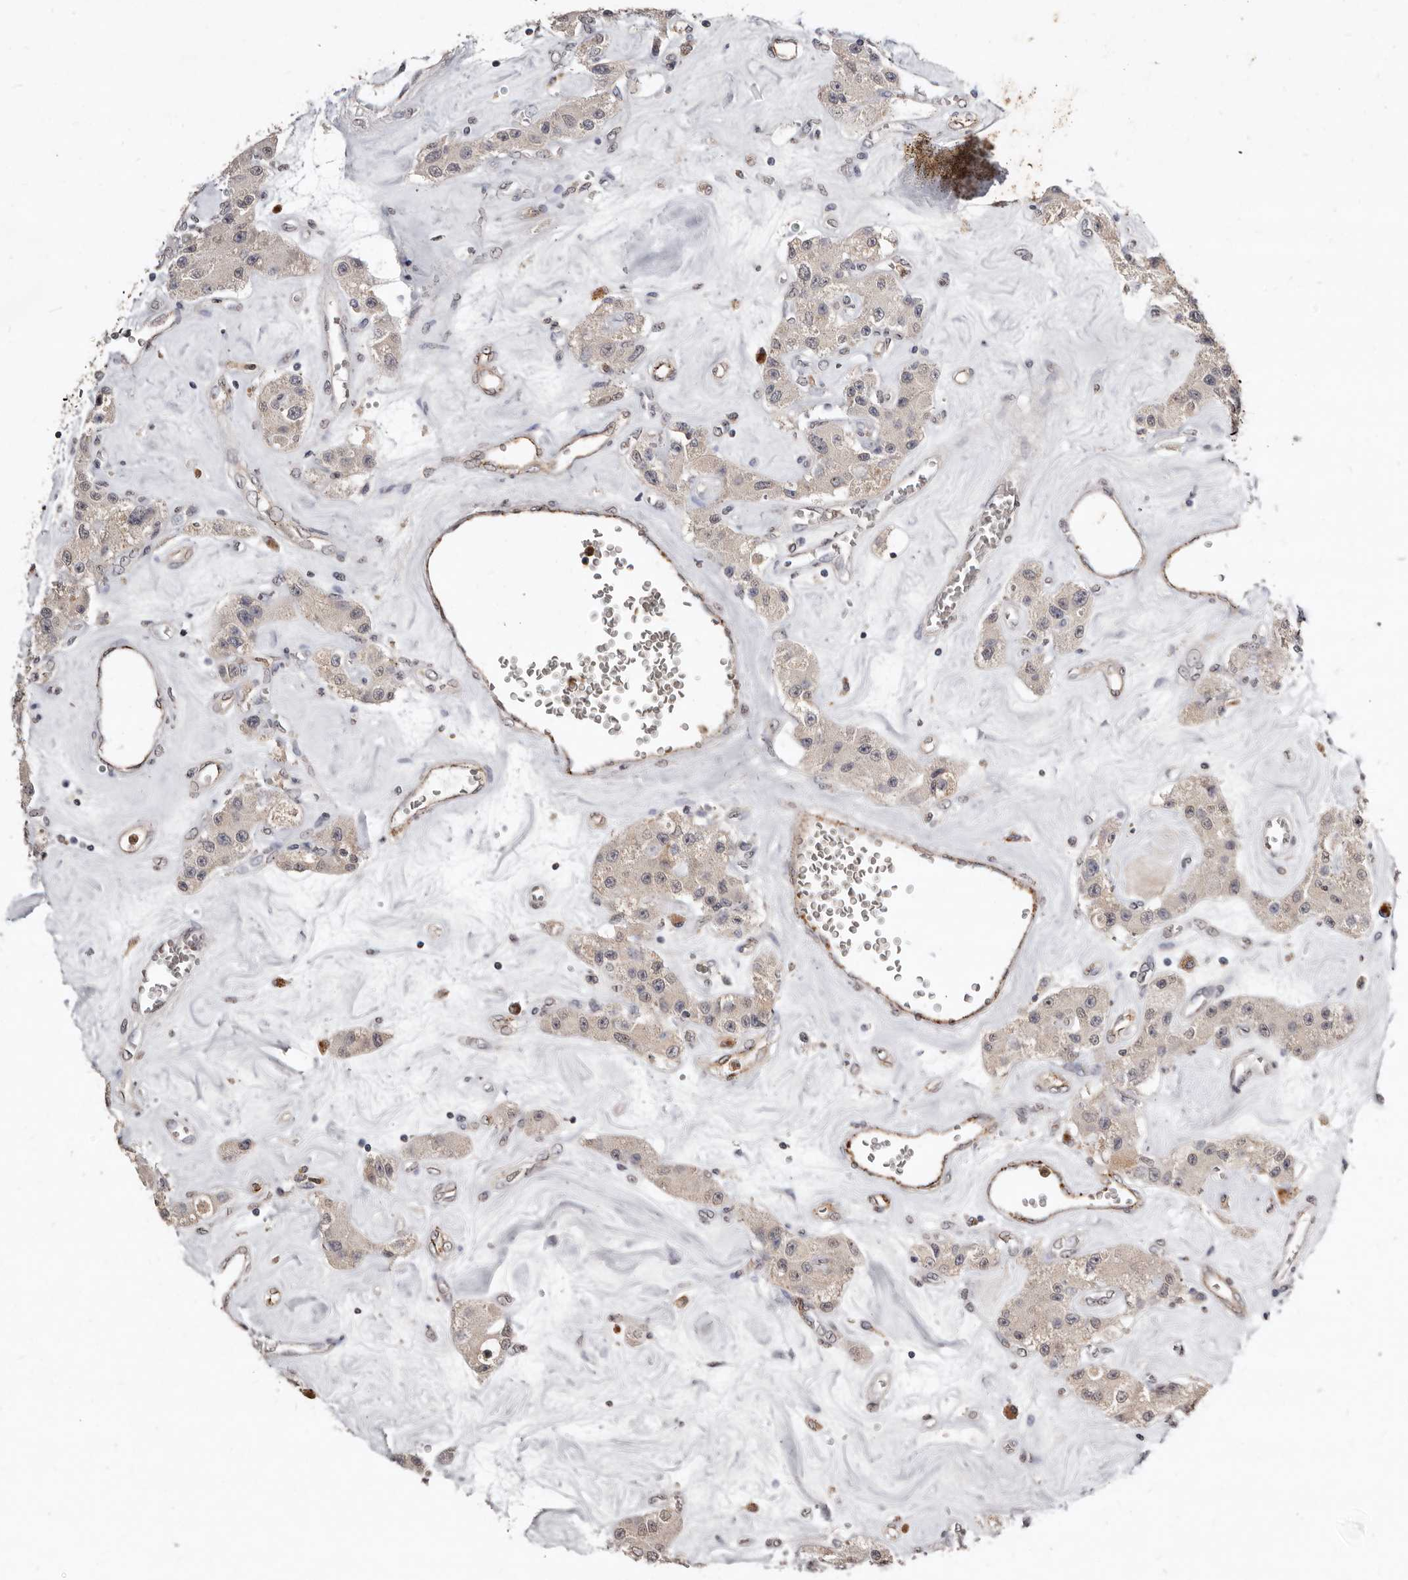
{"staining": {"intensity": "negative", "quantity": "none", "location": "none"}, "tissue": "carcinoid", "cell_type": "Tumor cells", "image_type": "cancer", "snomed": [{"axis": "morphology", "description": "Carcinoid, malignant, NOS"}, {"axis": "topography", "description": "Pancreas"}], "caption": "Immunohistochemical staining of carcinoid displays no significant expression in tumor cells. (DAB immunohistochemistry visualized using brightfield microscopy, high magnification).", "gene": "SULT1E1", "patient": {"sex": "male", "age": 41}}